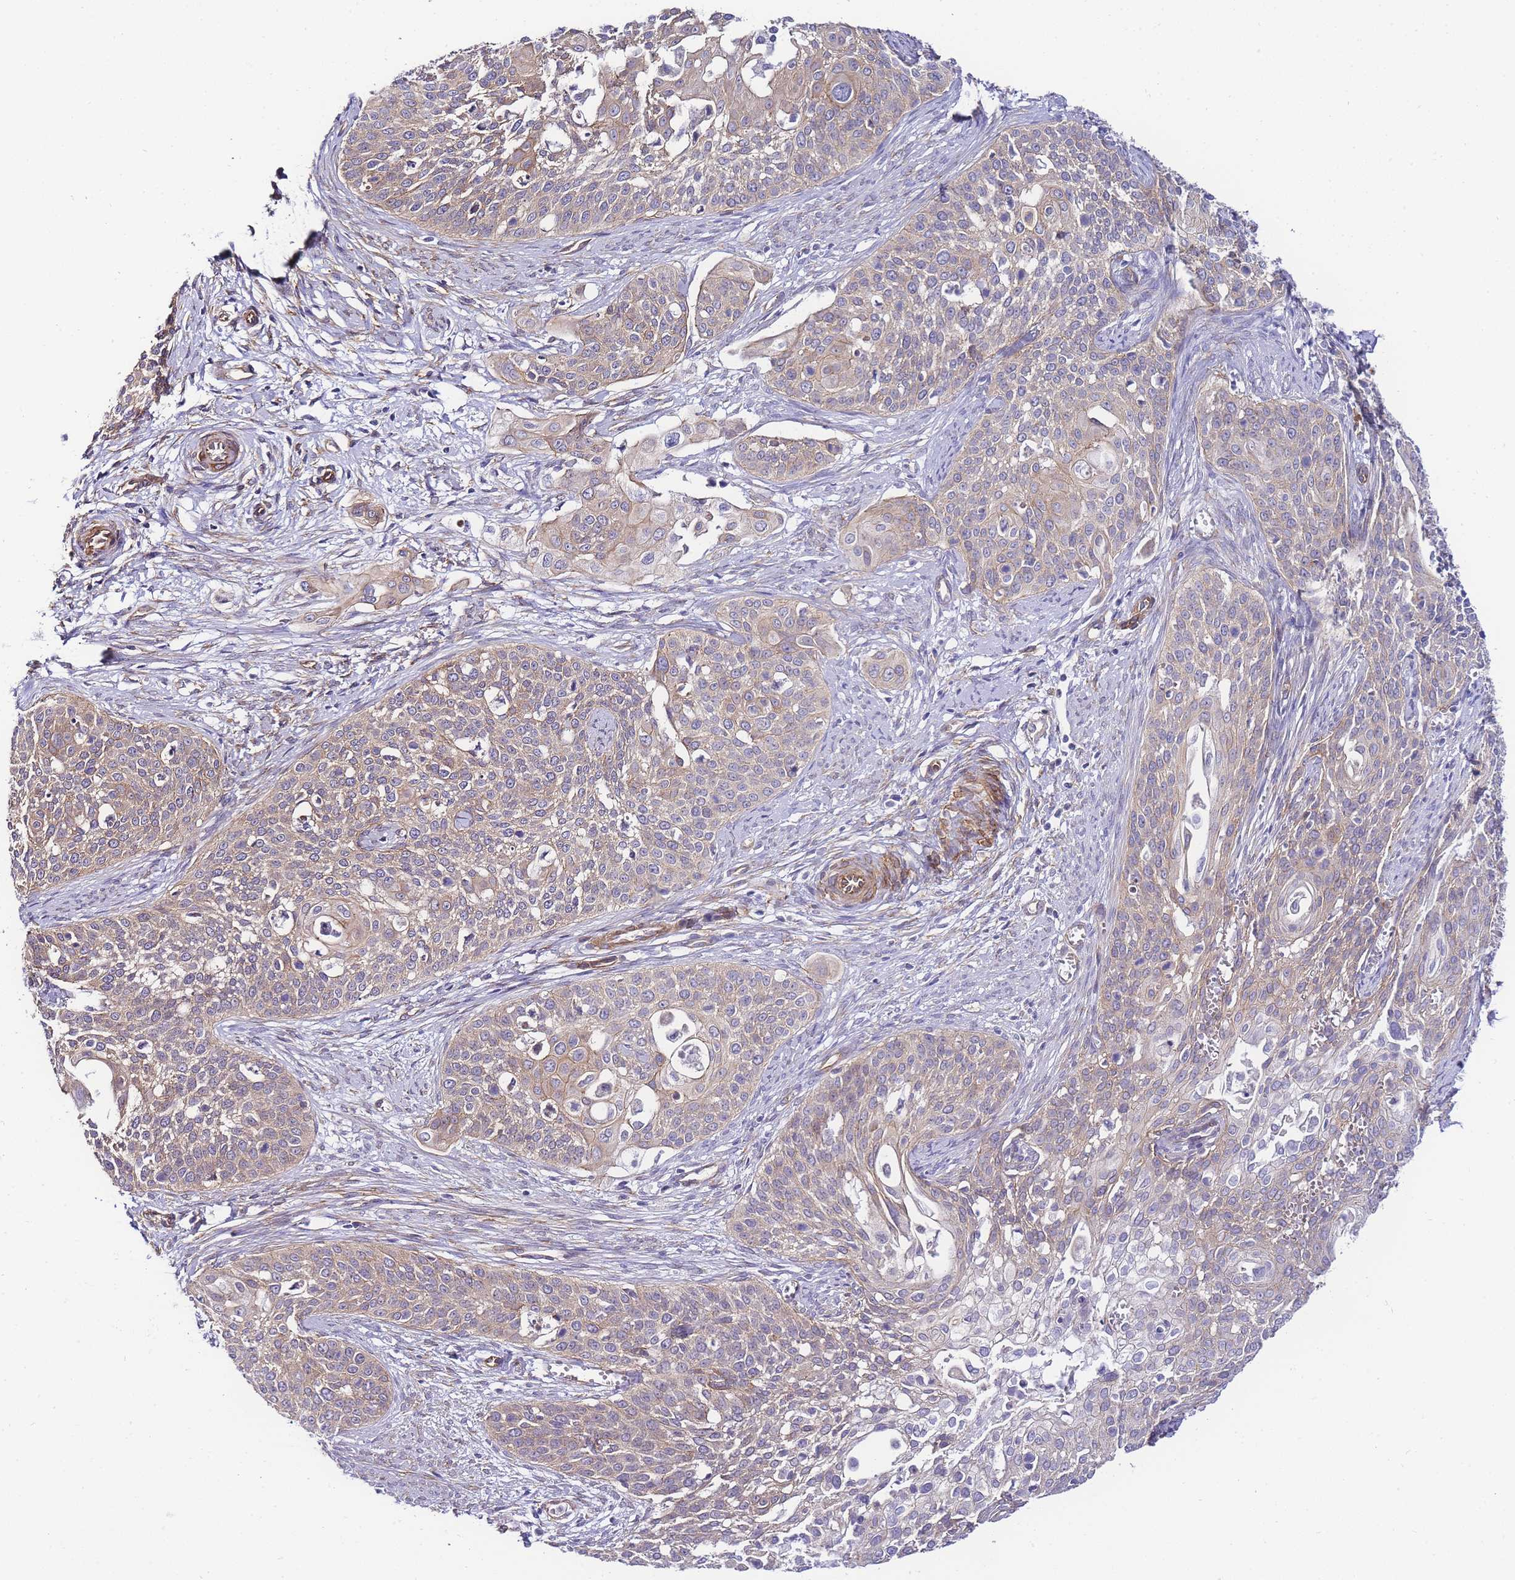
{"staining": {"intensity": "weak", "quantity": "25%-75%", "location": "cytoplasmic/membranous"}, "tissue": "cervical cancer", "cell_type": "Tumor cells", "image_type": "cancer", "snomed": [{"axis": "morphology", "description": "Squamous cell carcinoma, NOS"}, {"axis": "topography", "description": "Cervix"}], "caption": "Protein analysis of cervical cancer (squamous cell carcinoma) tissue reveals weak cytoplasmic/membranous expression in approximately 25%-75% of tumor cells. The protein of interest is stained brown, and the nuclei are stained in blue (DAB IHC with brightfield microscopy, high magnification).", "gene": "PDCD7", "patient": {"sex": "female", "age": 44}}